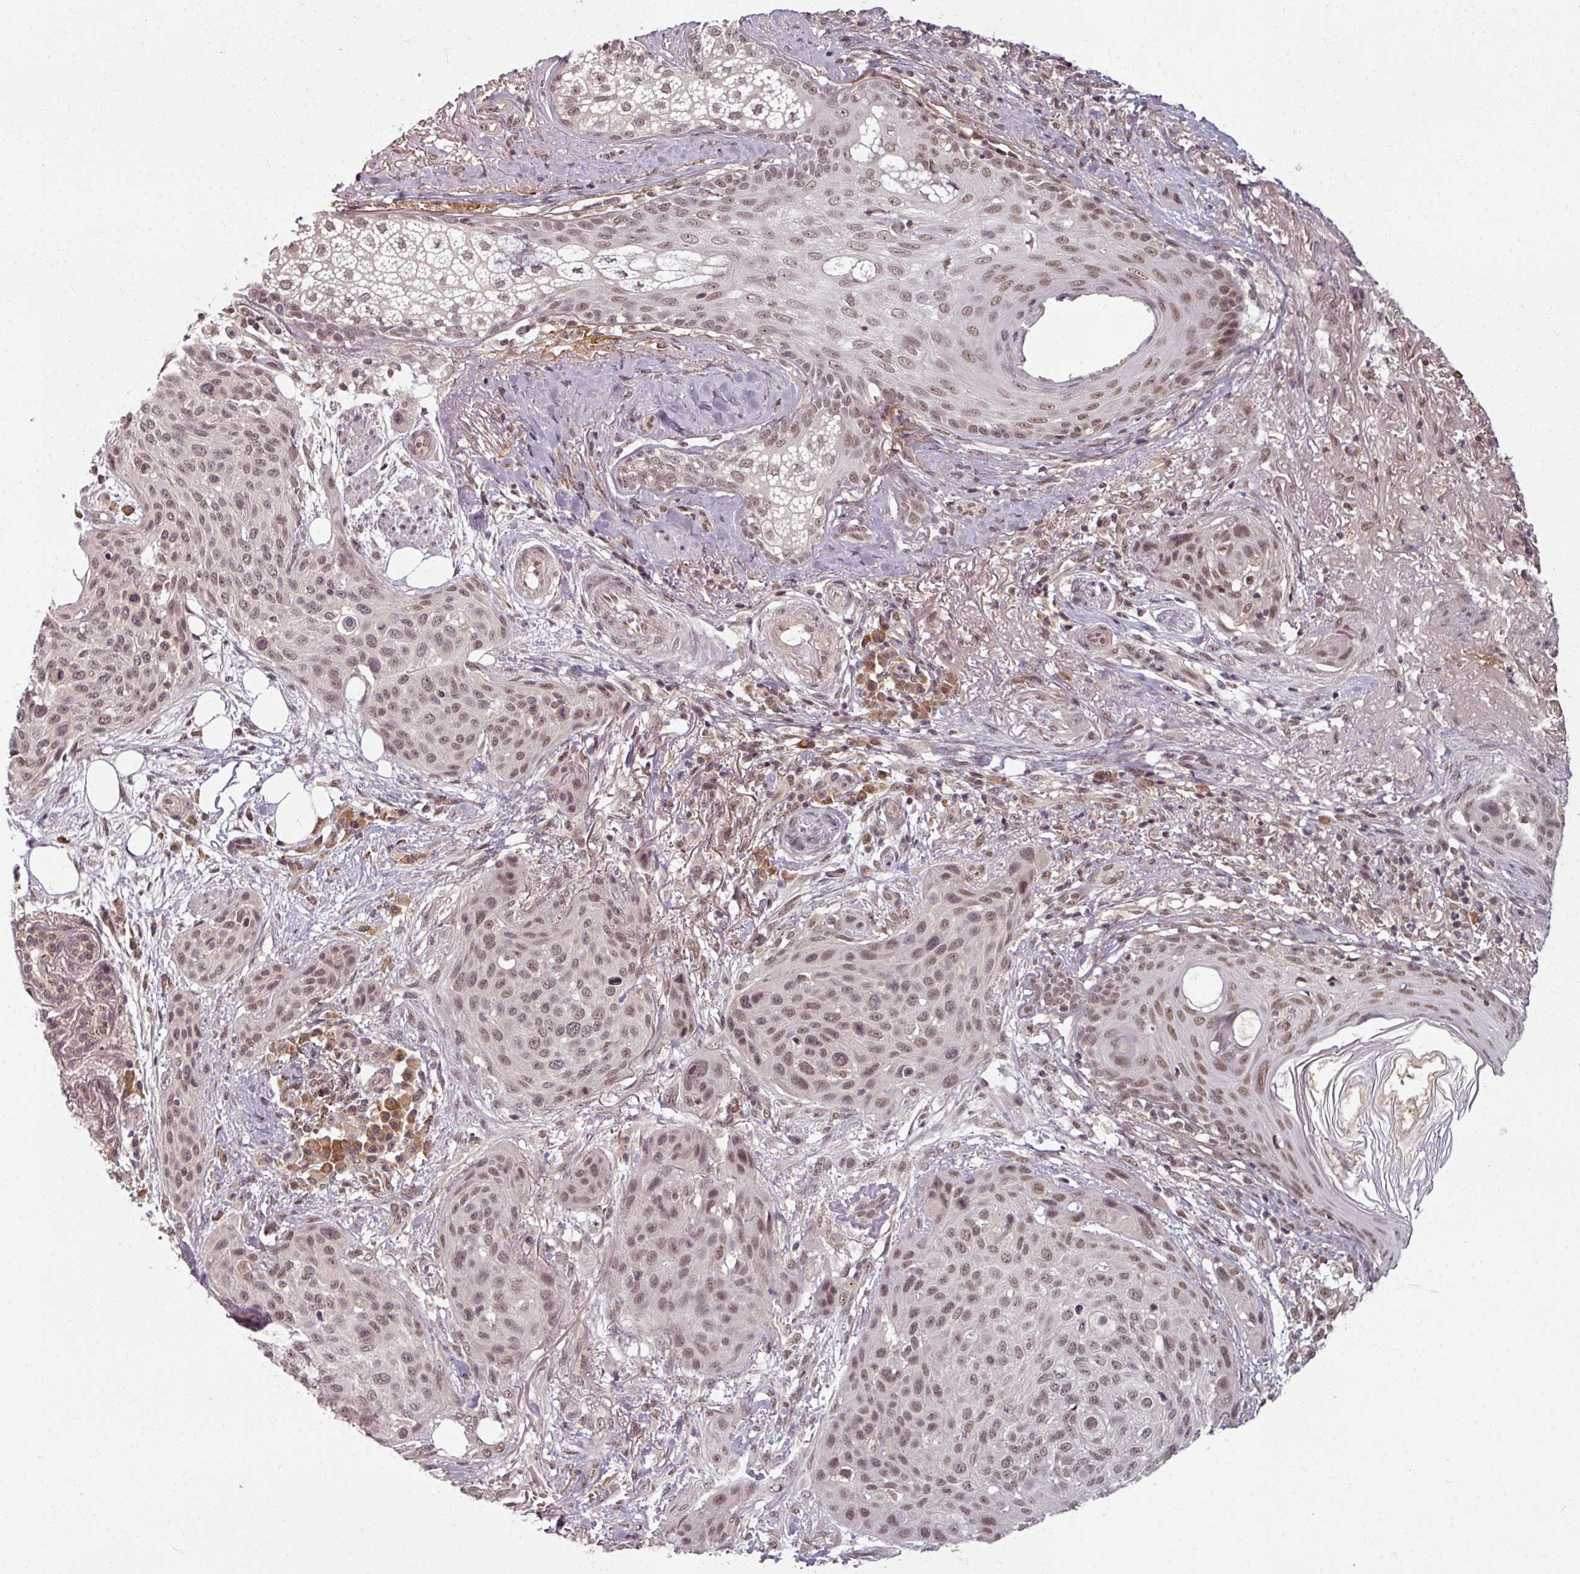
{"staining": {"intensity": "moderate", "quantity": ">75%", "location": "nuclear"}, "tissue": "skin cancer", "cell_type": "Tumor cells", "image_type": "cancer", "snomed": [{"axis": "morphology", "description": "Squamous cell carcinoma, NOS"}, {"axis": "topography", "description": "Skin"}], "caption": "Skin squamous cell carcinoma was stained to show a protein in brown. There is medium levels of moderate nuclear expression in about >75% of tumor cells. (DAB (3,3'-diaminobenzidine) IHC, brown staining for protein, blue staining for nuclei).", "gene": "POLR2G", "patient": {"sex": "female", "age": 87}}